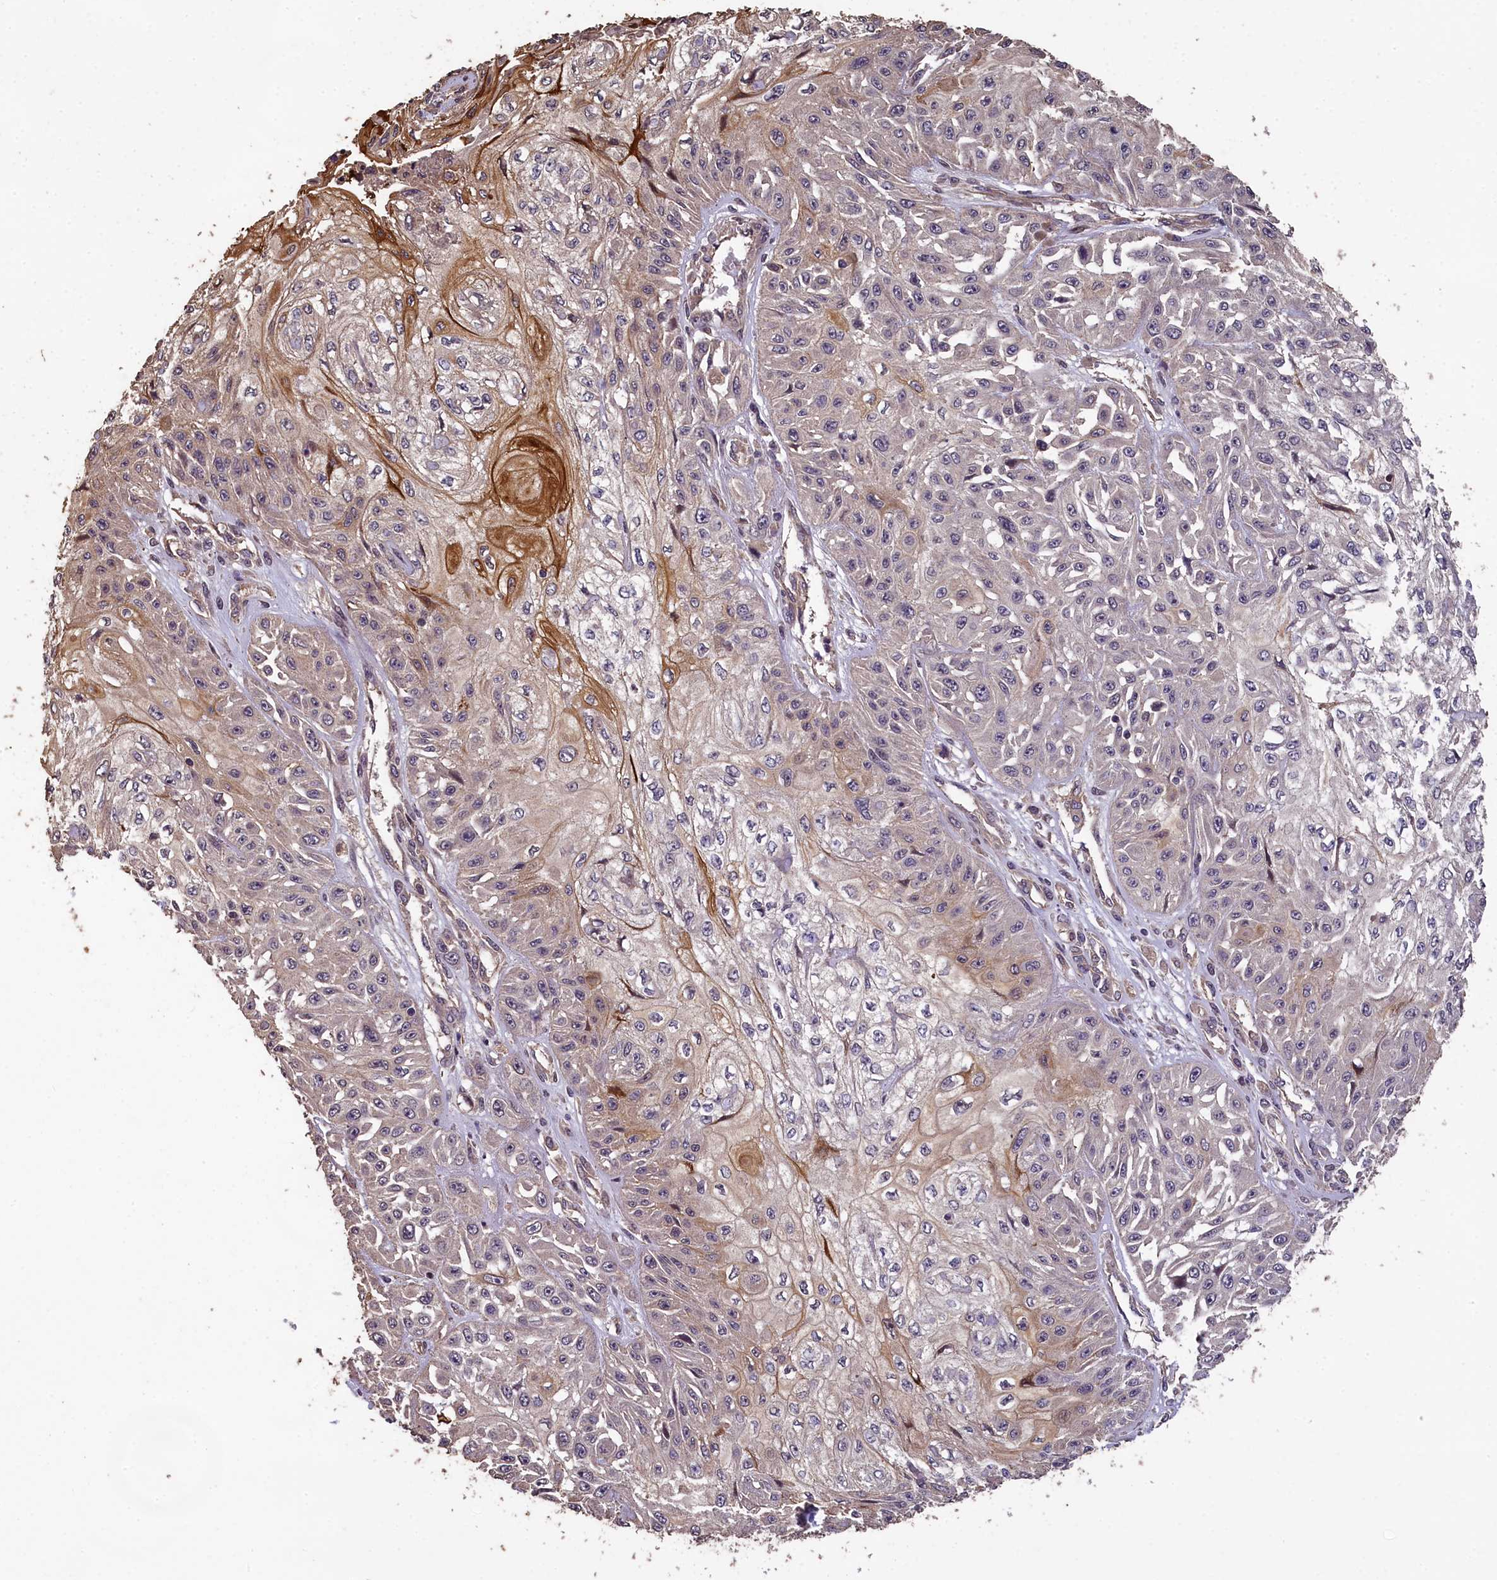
{"staining": {"intensity": "moderate", "quantity": "<25%", "location": "cytoplasmic/membranous"}, "tissue": "skin cancer", "cell_type": "Tumor cells", "image_type": "cancer", "snomed": [{"axis": "morphology", "description": "Squamous cell carcinoma, NOS"}, {"axis": "morphology", "description": "Squamous cell carcinoma, metastatic, NOS"}, {"axis": "topography", "description": "Skin"}, {"axis": "topography", "description": "Lymph node"}], "caption": "Skin metastatic squamous cell carcinoma was stained to show a protein in brown. There is low levels of moderate cytoplasmic/membranous expression in approximately <25% of tumor cells. The staining was performed using DAB, with brown indicating positive protein expression. Nuclei are stained blue with hematoxylin.", "gene": "CHD9", "patient": {"sex": "male", "age": 75}}